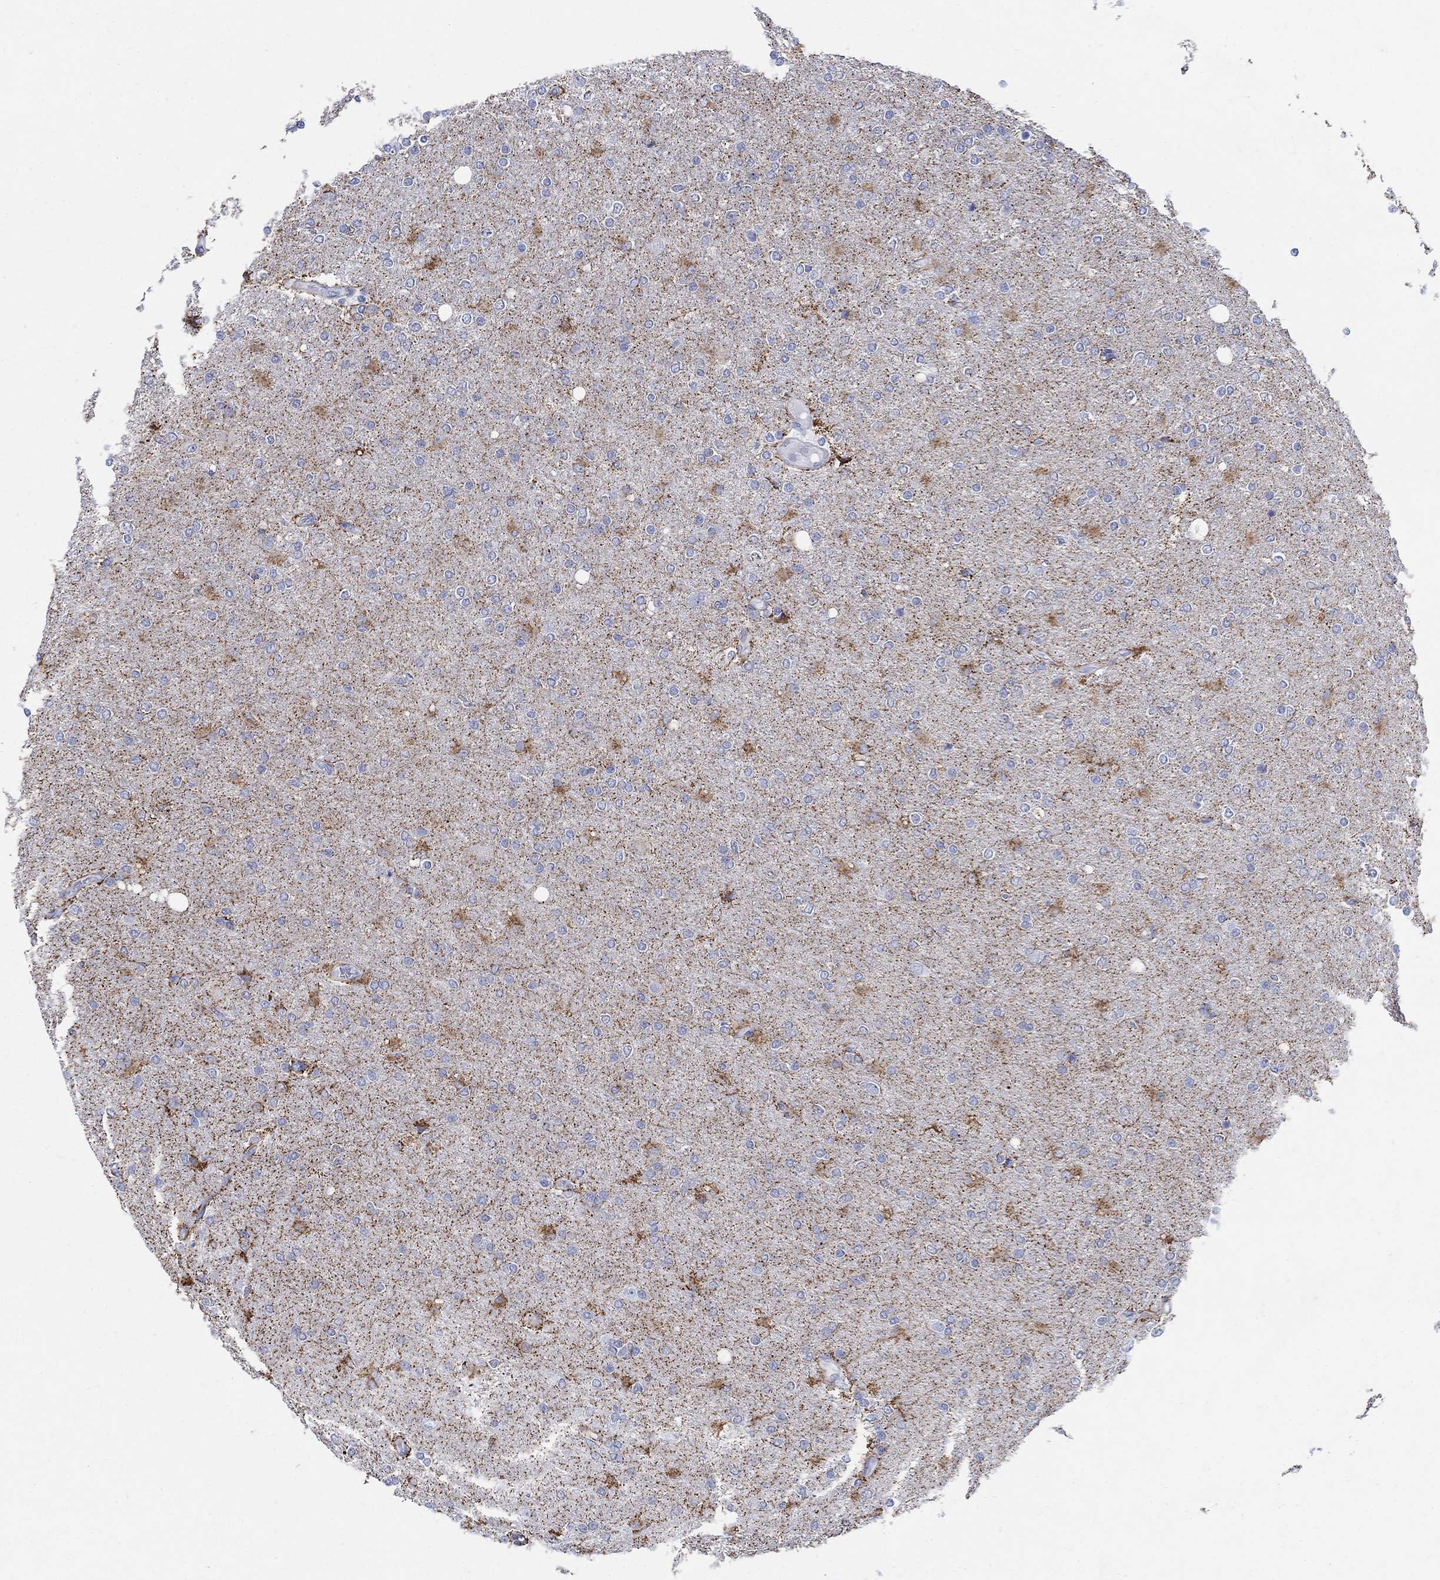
{"staining": {"intensity": "strong", "quantity": "<25%", "location": "cytoplasmic/membranous"}, "tissue": "glioma", "cell_type": "Tumor cells", "image_type": "cancer", "snomed": [{"axis": "morphology", "description": "Glioma, malignant, High grade"}, {"axis": "topography", "description": "Cerebral cortex"}], "caption": "Strong cytoplasmic/membranous staining is seen in approximately <25% of tumor cells in glioma. (brown staining indicates protein expression, while blue staining denotes nuclei).", "gene": "ZDHHC14", "patient": {"sex": "male", "age": 70}}